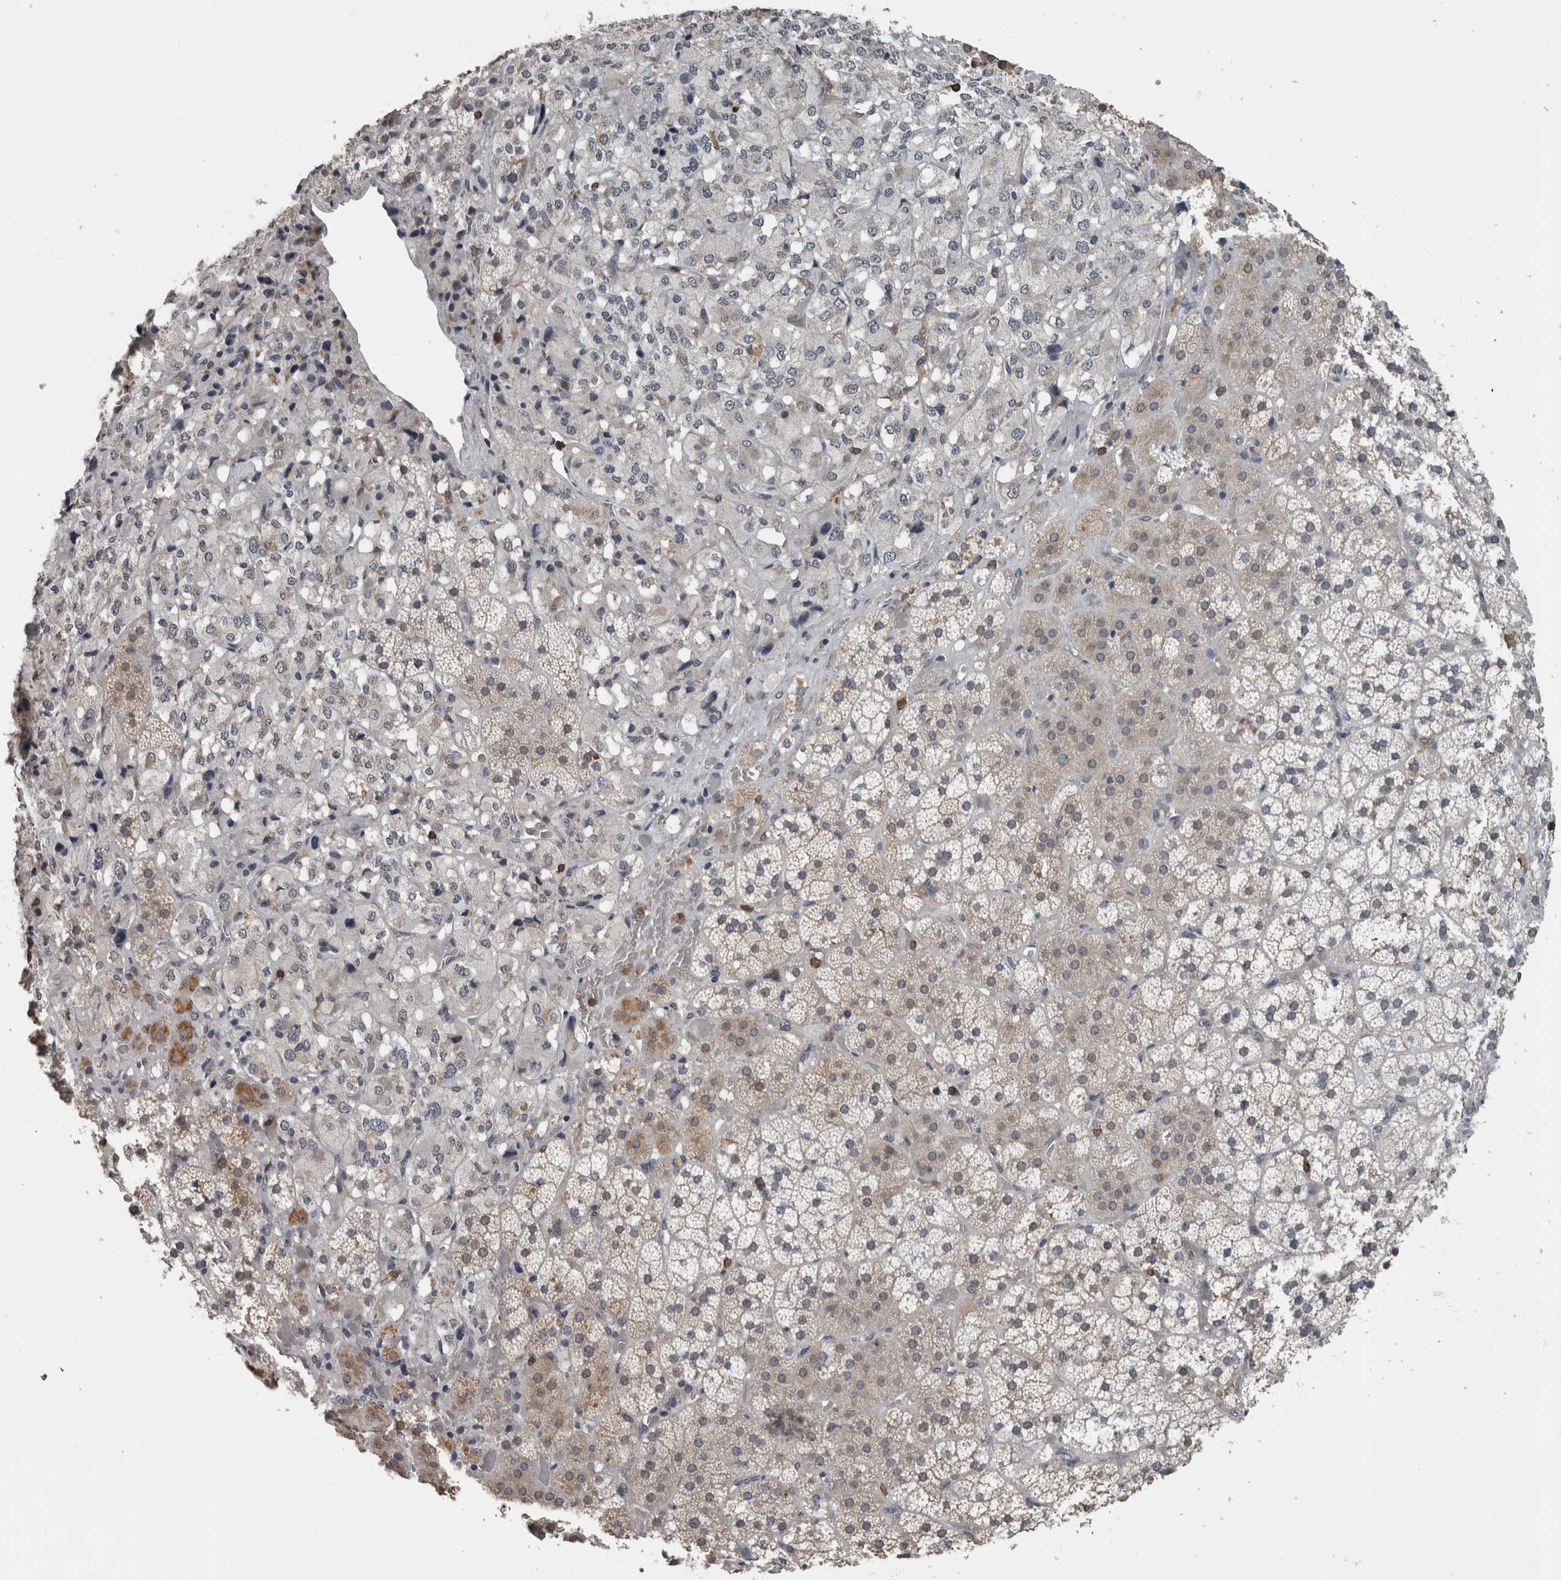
{"staining": {"intensity": "weak", "quantity": "25%-75%", "location": "cytoplasmic/membranous,nuclear"}, "tissue": "adrenal gland", "cell_type": "Glandular cells", "image_type": "normal", "snomed": [{"axis": "morphology", "description": "Normal tissue, NOS"}, {"axis": "topography", "description": "Adrenal gland"}], "caption": "Immunohistochemistry (IHC) histopathology image of unremarkable adrenal gland: human adrenal gland stained using immunohistochemistry (IHC) reveals low levels of weak protein expression localized specifically in the cytoplasmic/membranous,nuclear of glandular cells, appearing as a cytoplasmic/membranous,nuclear brown color.", "gene": "MAFF", "patient": {"sex": "female", "age": 44}}